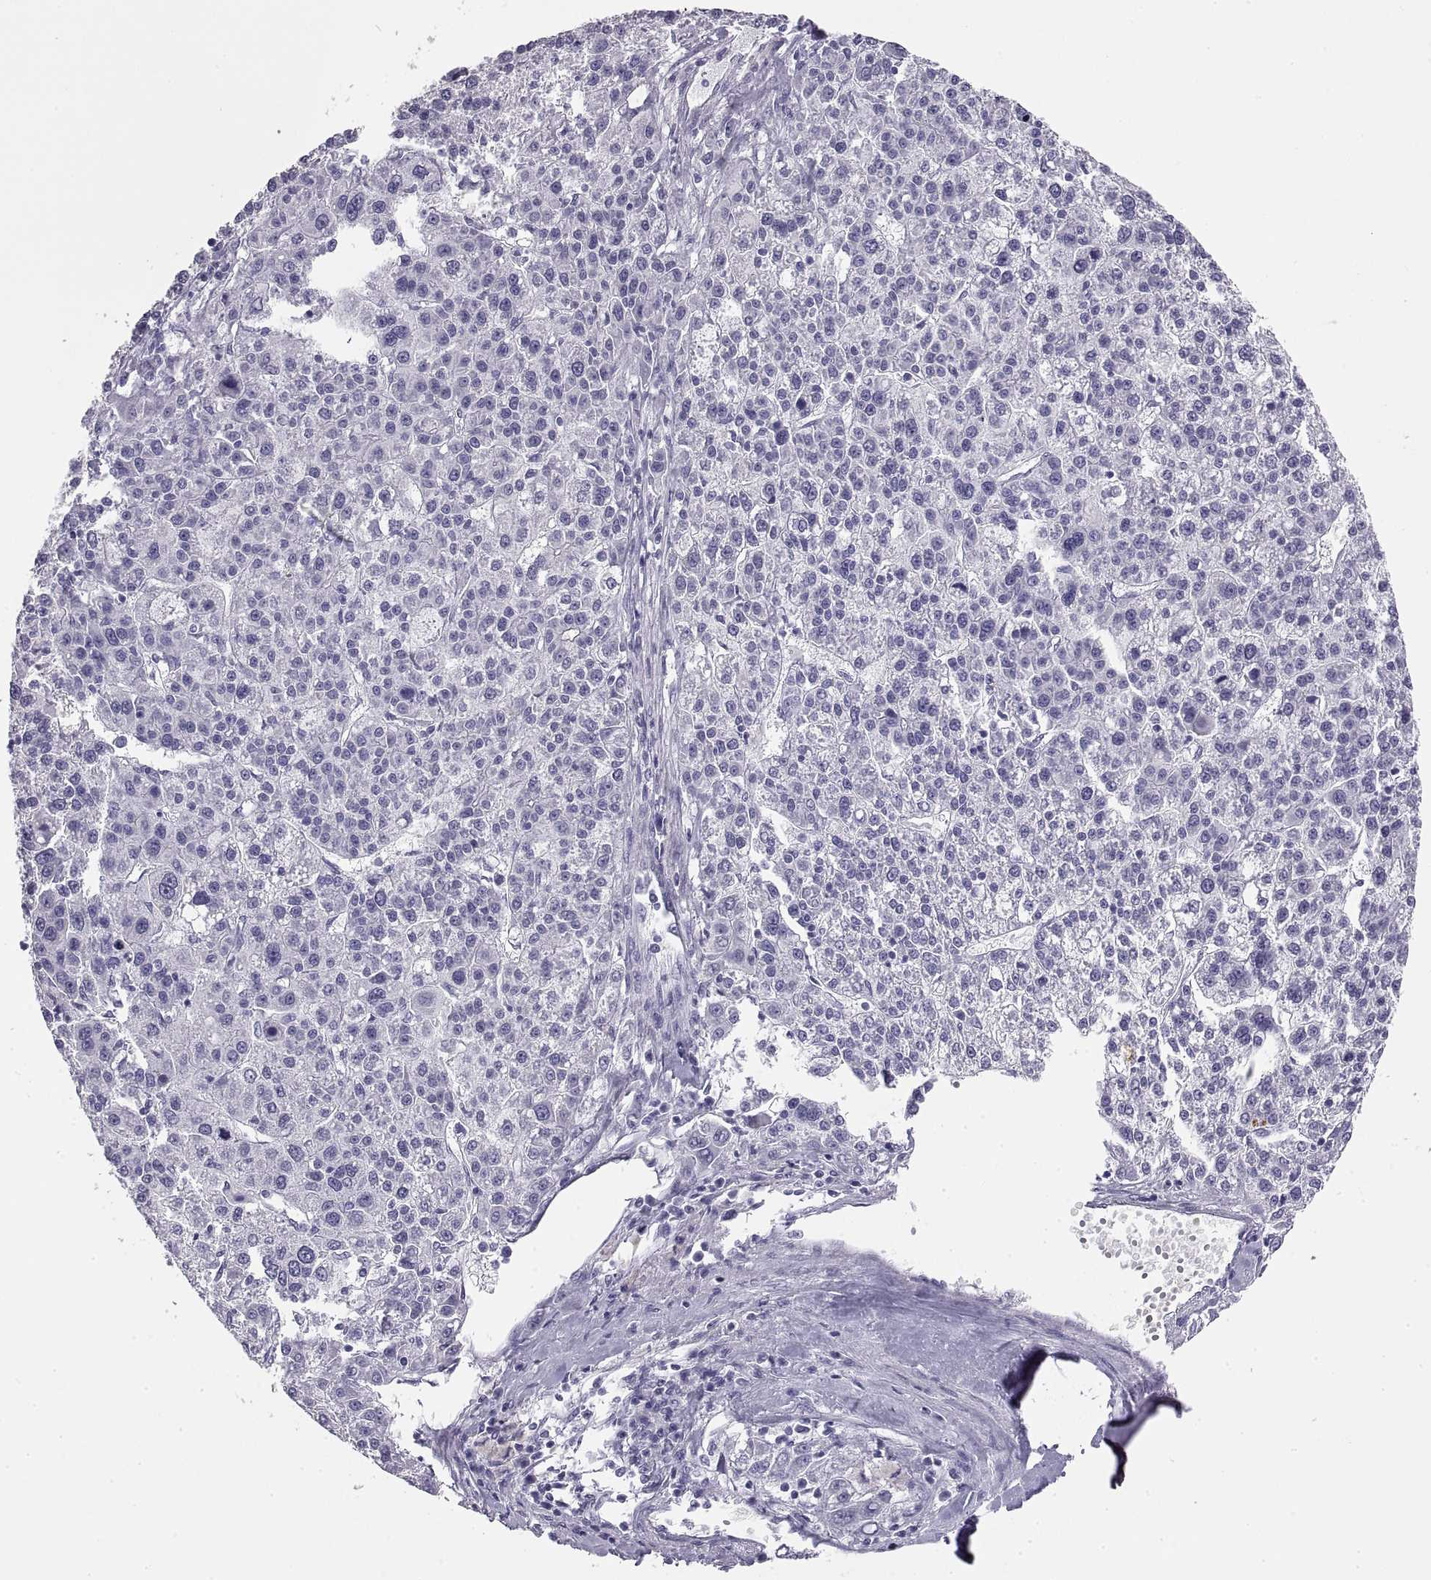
{"staining": {"intensity": "negative", "quantity": "none", "location": "none"}, "tissue": "liver cancer", "cell_type": "Tumor cells", "image_type": "cancer", "snomed": [{"axis": "morphology", "description": "Carcinoma, Hepatocellular, NOS"}, {"axis": "topography", "description": "Liver"}], "caption": "DAB immunohistochemical staining of liver cancer (hepatocellular carcinoma) reveals no significant positivity in tumor cells.", "gene": "RLBP1", "patient": {"sex": "female", "age": 58}}